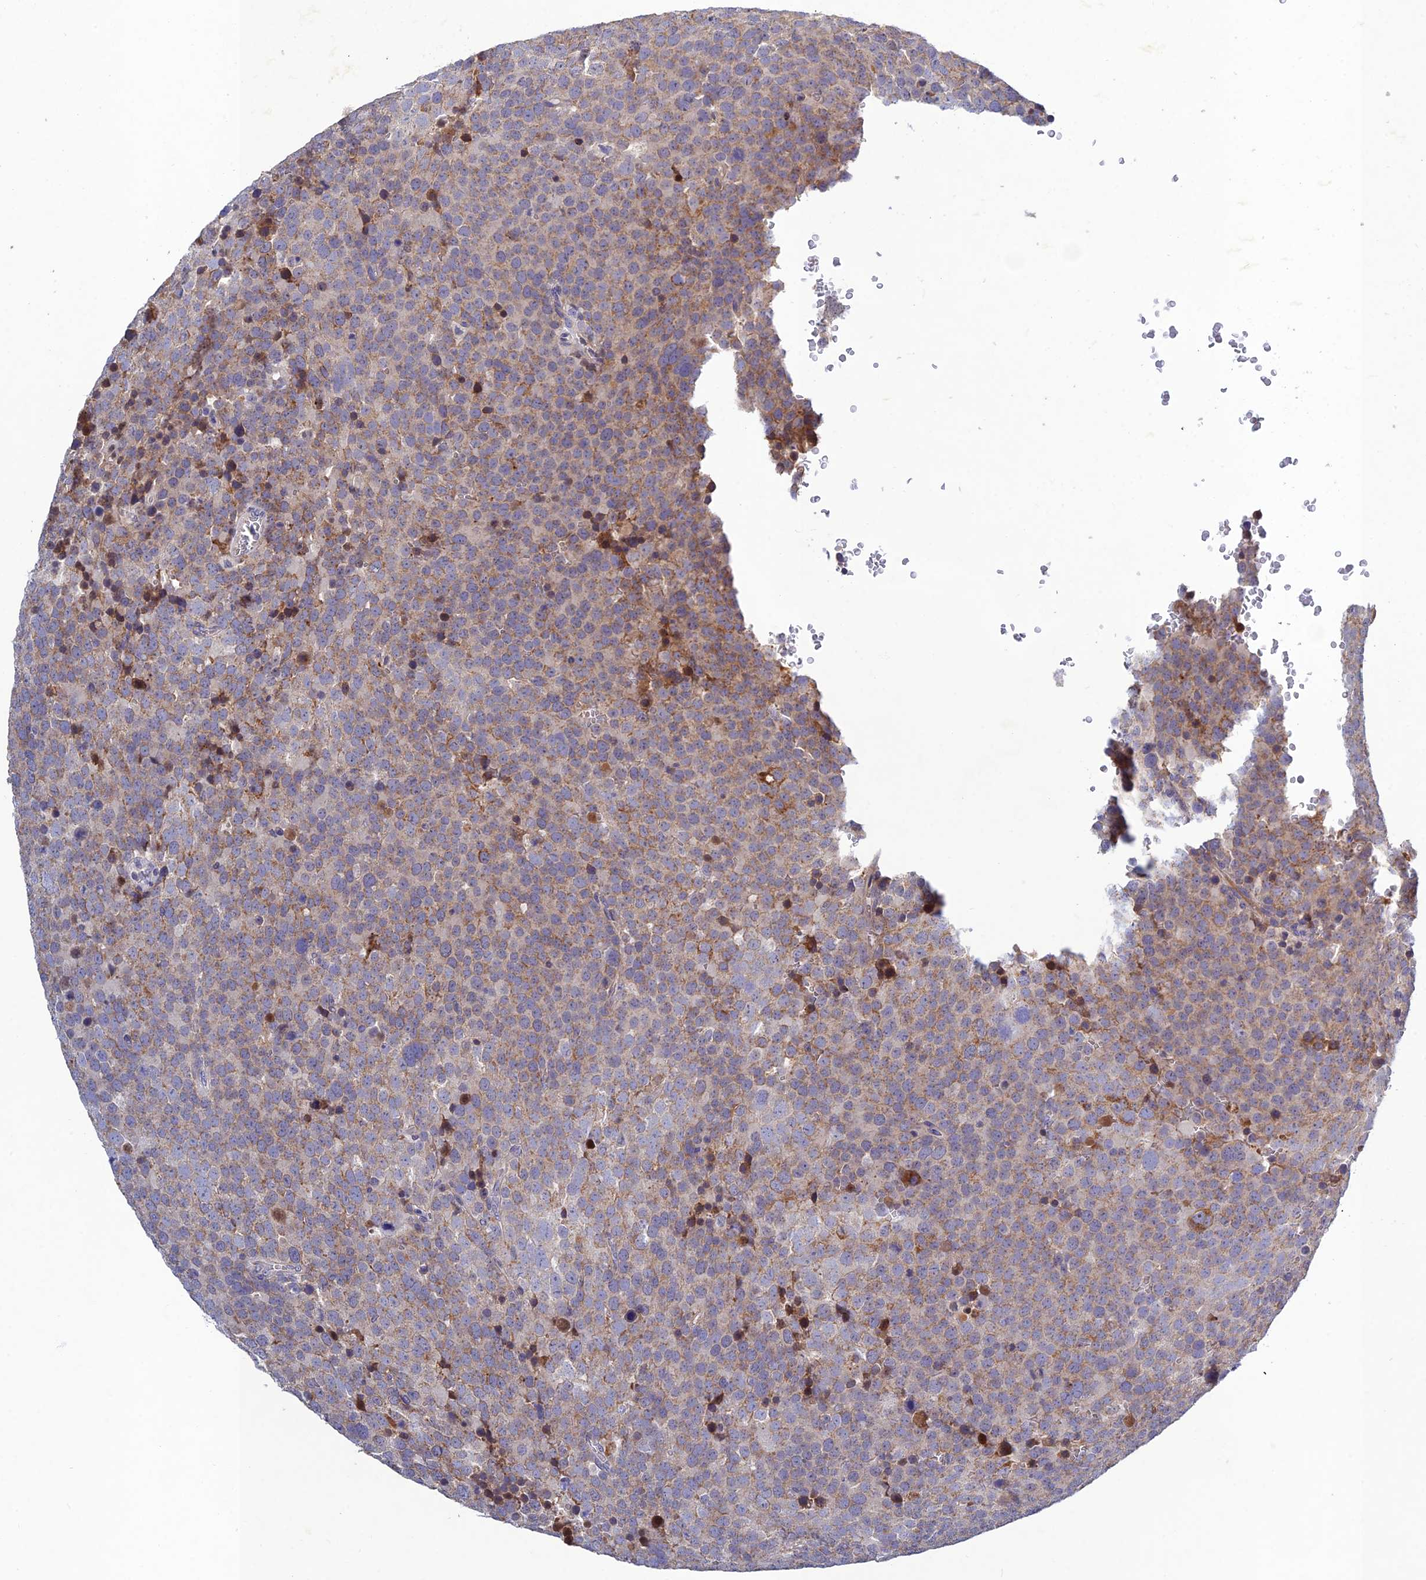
{"staining": {"intensity": "weak", "quantity": "25%-75%", "location": "cytoplasmic/membranous"}, "tissue": "testis cancer", "cell_type": "Tumor cells", "image_type": "cancer", "snomed": [{"axis": "morphology", "description": "Seminoma, NOS"}, {"axis": "topography", "description": "Testis"}], "caption": "Immunohistochemistry image of human testis cancer (seminoma) stained for a protein (brown), which exhibits low levels of weak cytoplasmic/membranous staining in approximately 25%-75% of tumor cells.", "gene": "CHST5", "patient": {"sex": "male", "age": 71}}